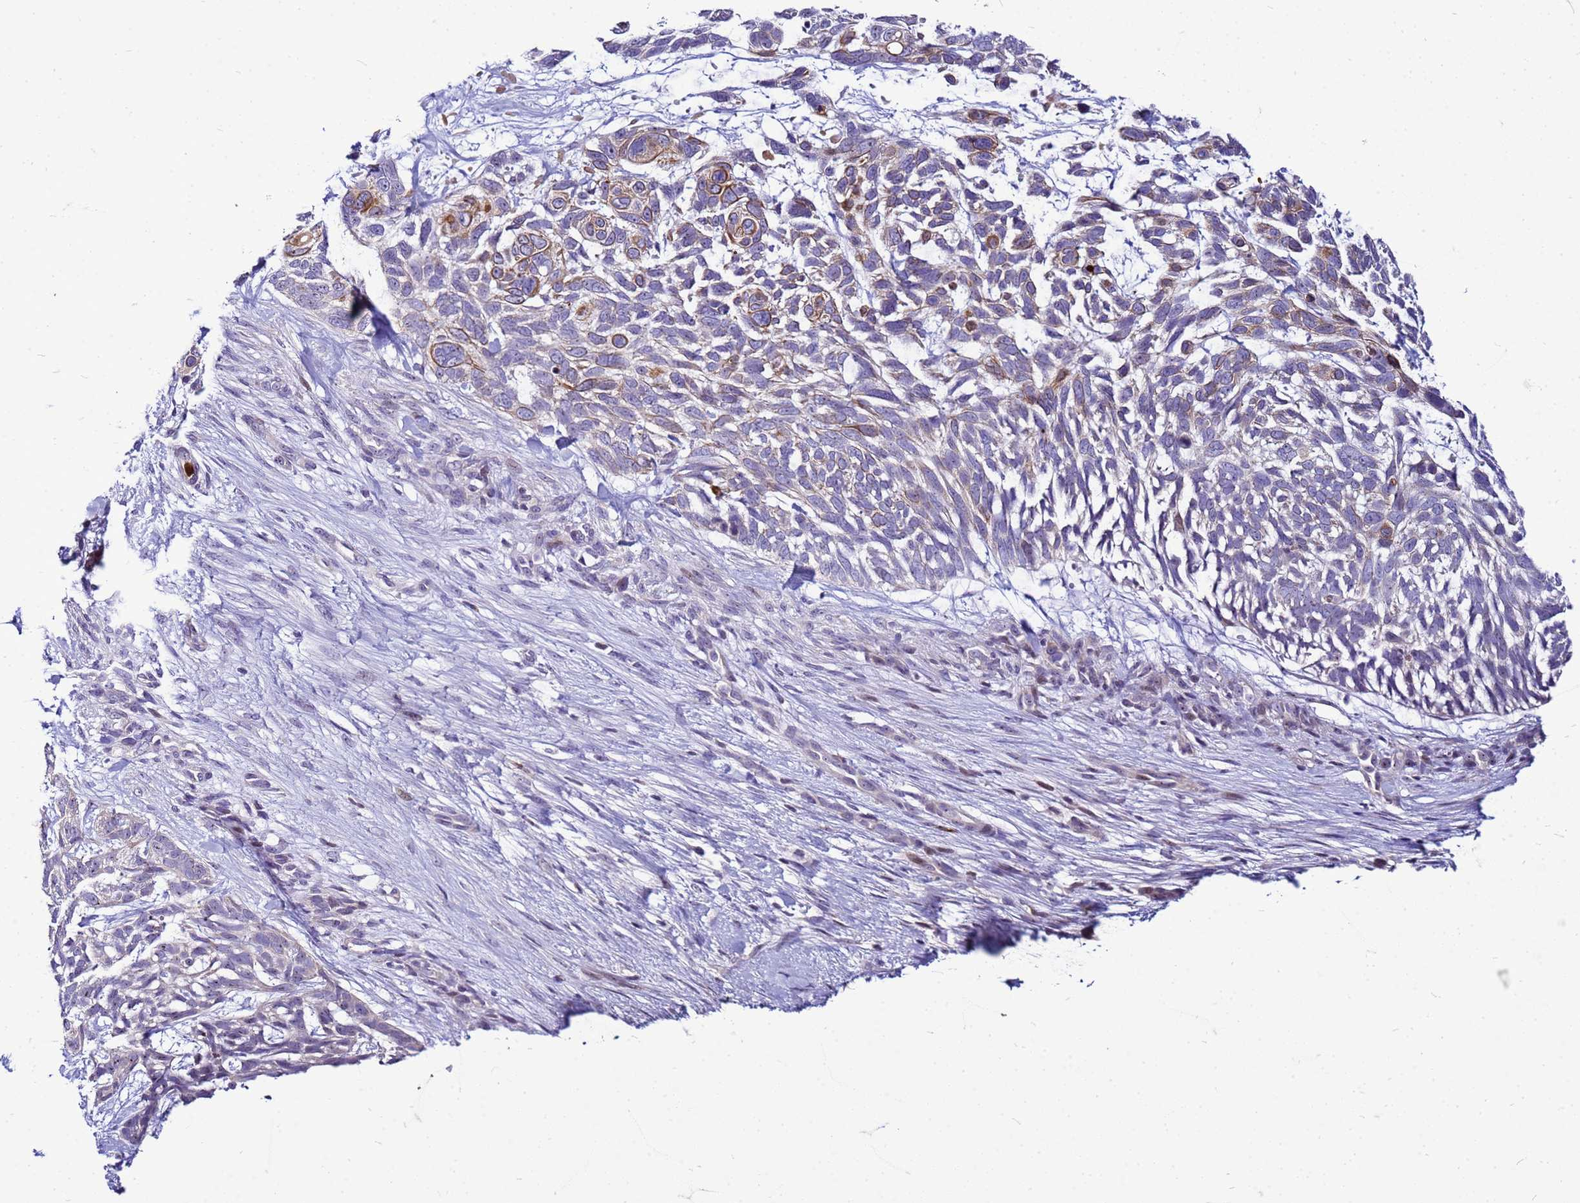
{"staining": {"intensity": "moderate", "quantity": "<25%", "location": "cytoplasmic/membranous"}, "tissue": "skin cancer", "cell_type": "Tumor cells", "image_type": "cancer", "snomed": [{"axis": "morphology", "description": "Basal cell carcinoma"}, {"axis": "topography", "description": "Skin"}], "caption": "Moderate cytoplasmic/membranous protein positivity is present in about <25% of tumor cells in skin cancer.", "gene": "VPS4B", "patient": {"sex": "male", "age": 88}}